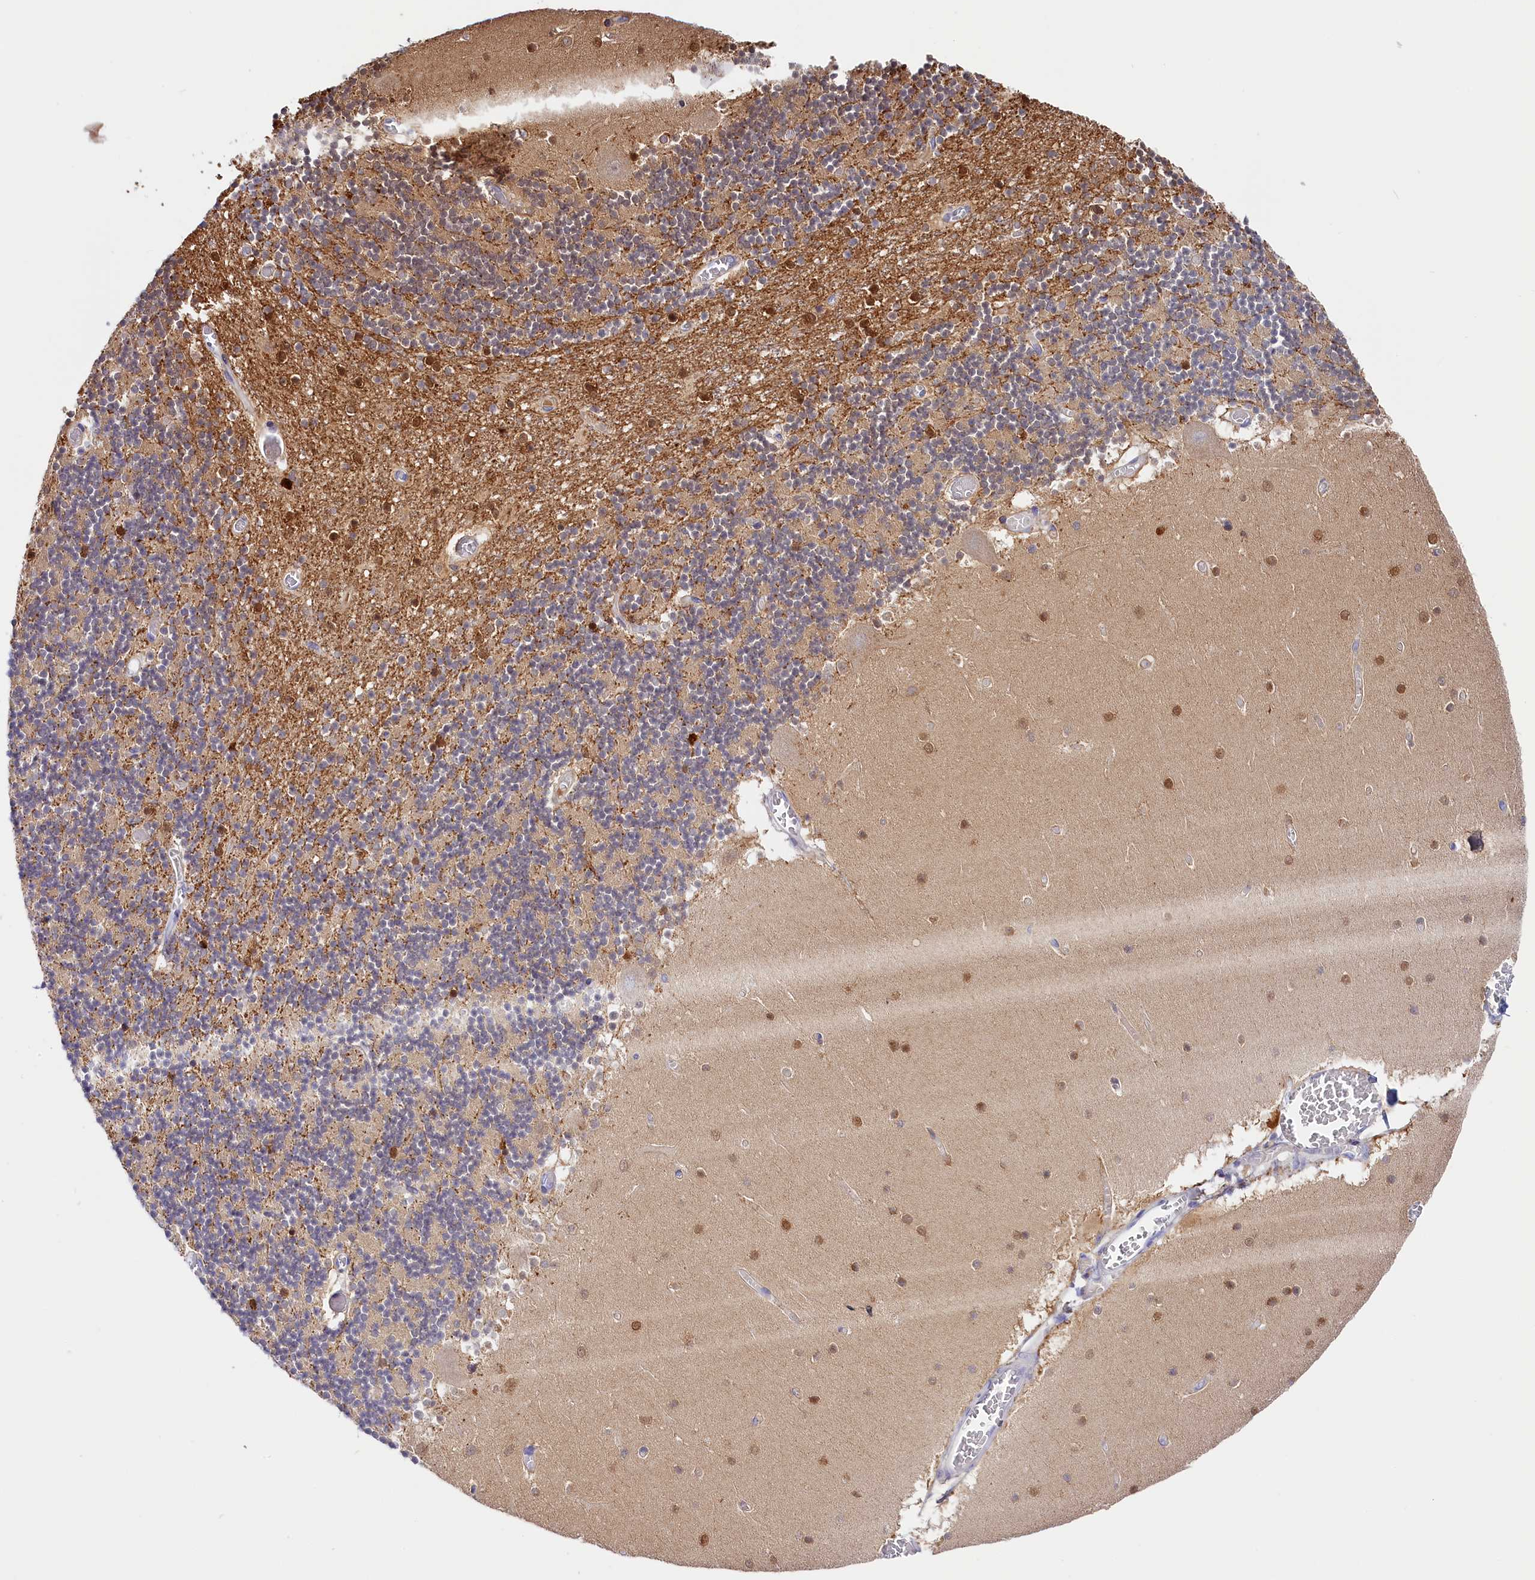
{"staining": {"intensity": "weak", "quantity": "<25%", "location": "cytoplasmic/membranous"}, "tissue": "cerebellum", "cell_type": "Cells in granular layer", "image_type": "normal", "snomed": [{"axis": "morphology", "description": "Normal tissue, NOS"}, {"axis": "topography", "description": "Cerebellum"}], "caption": "Normal cerebellum was stained to show a protein in brown. There is no significant staining in cells in granular layer. (DAB (3,3'-diaminobenzidine) IHC, high magnification).", "gene": "KATNB1", "patient": {"sex": "female", "age": 28}}